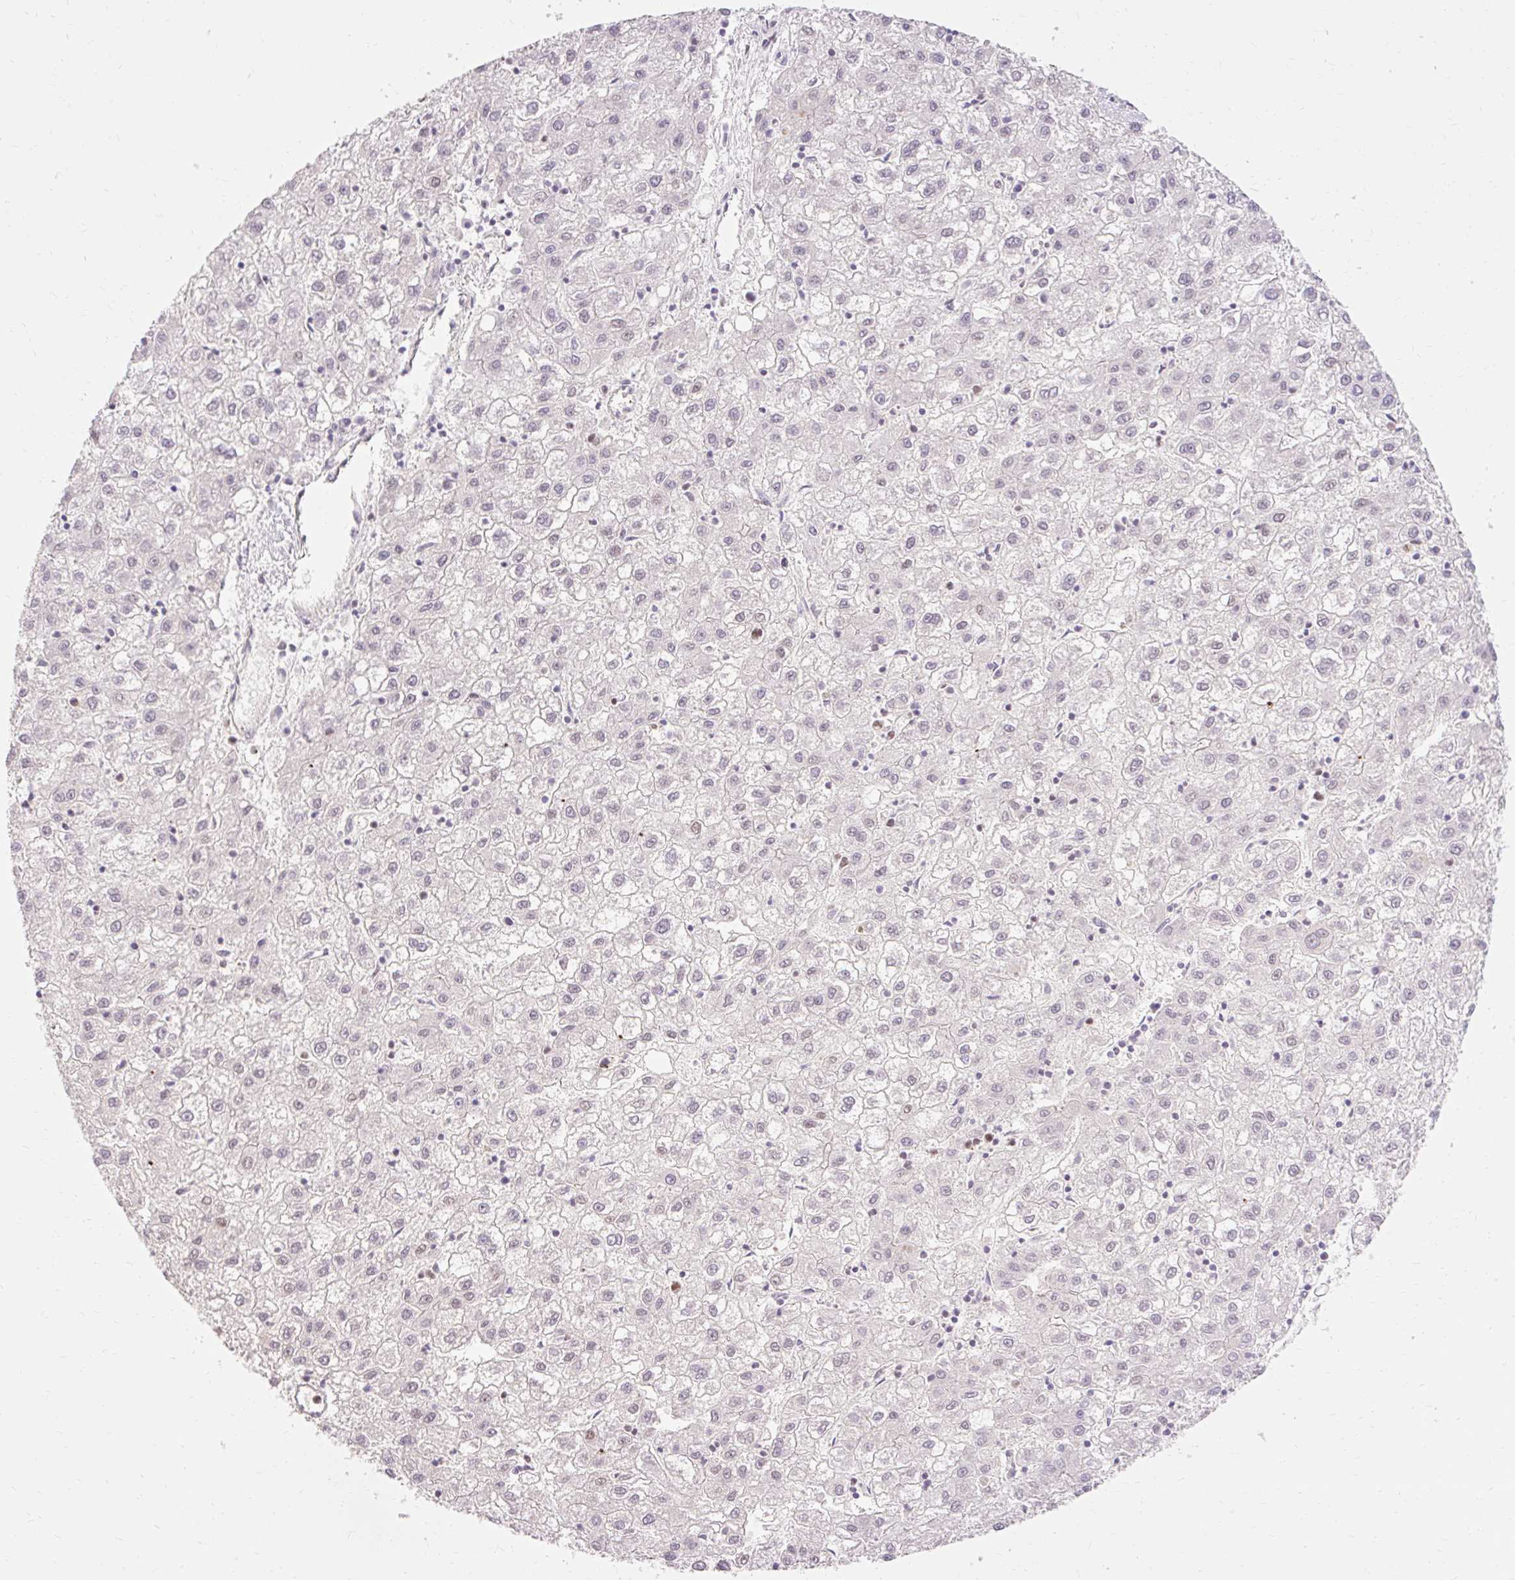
{"staining": {"intensity": "negative", "quantity": "none", "location": "none"}, "tissue": "liver cancer", "cell_type": "Tumor cells", "image_type": "cancer", "snomed": [{"axis": "morphology", "description": "Carcinoma, Hepatocellular, NOS"}, {"axis": "topography", "description": "Liver"}], "caption": "A high-resolution photomicrograph shows IHC staining of liver cancer (hepatocellular carcinoma), which demonstrates no significant expression in tumor cells.", "gene": "NPIPB12", "patient": {"sex": "male", "age": 72}}